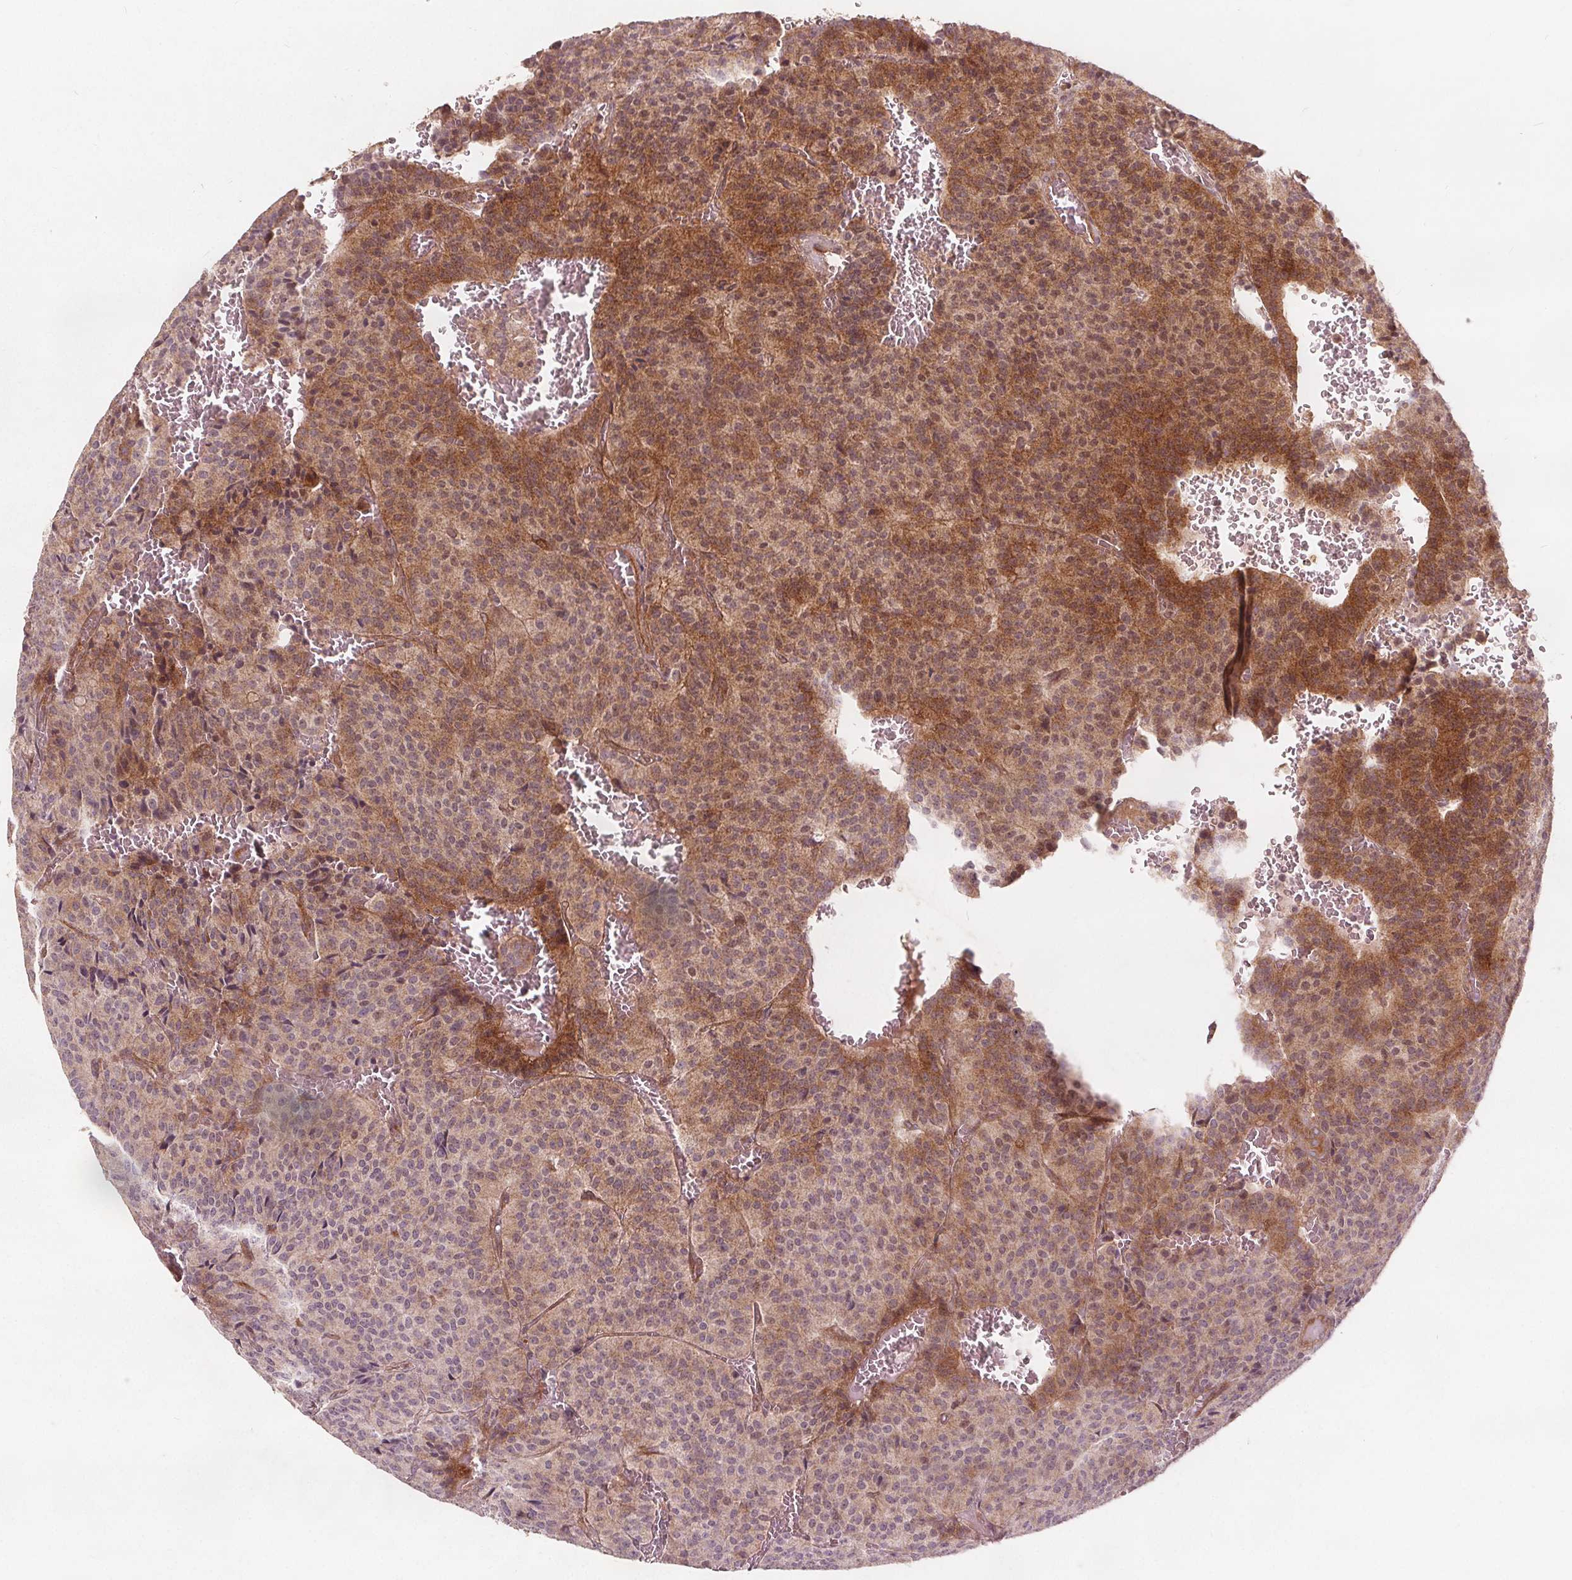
{"staining": {"intensity": "moderate", "quantity": ">75%", "location": "cytoplasmic/membranous,nuclear"}, "tissue": "carcinoid", "cell_type": "Tumor cells", "image_type": "cancer", "snomed": [{"axis": "morphology", "description": "Carcinoid, malignant, NOS"}, {"axis": "topography", "description": "Lung"}], "caption": "Brown immunohistochemical staining in carcinoid shows moderate cytoplasmic/membranous and nuclear positivity in about >75% of tumor cells.", "gene": "PTPRT", "patient": {"sex": "male", "age": 70}}